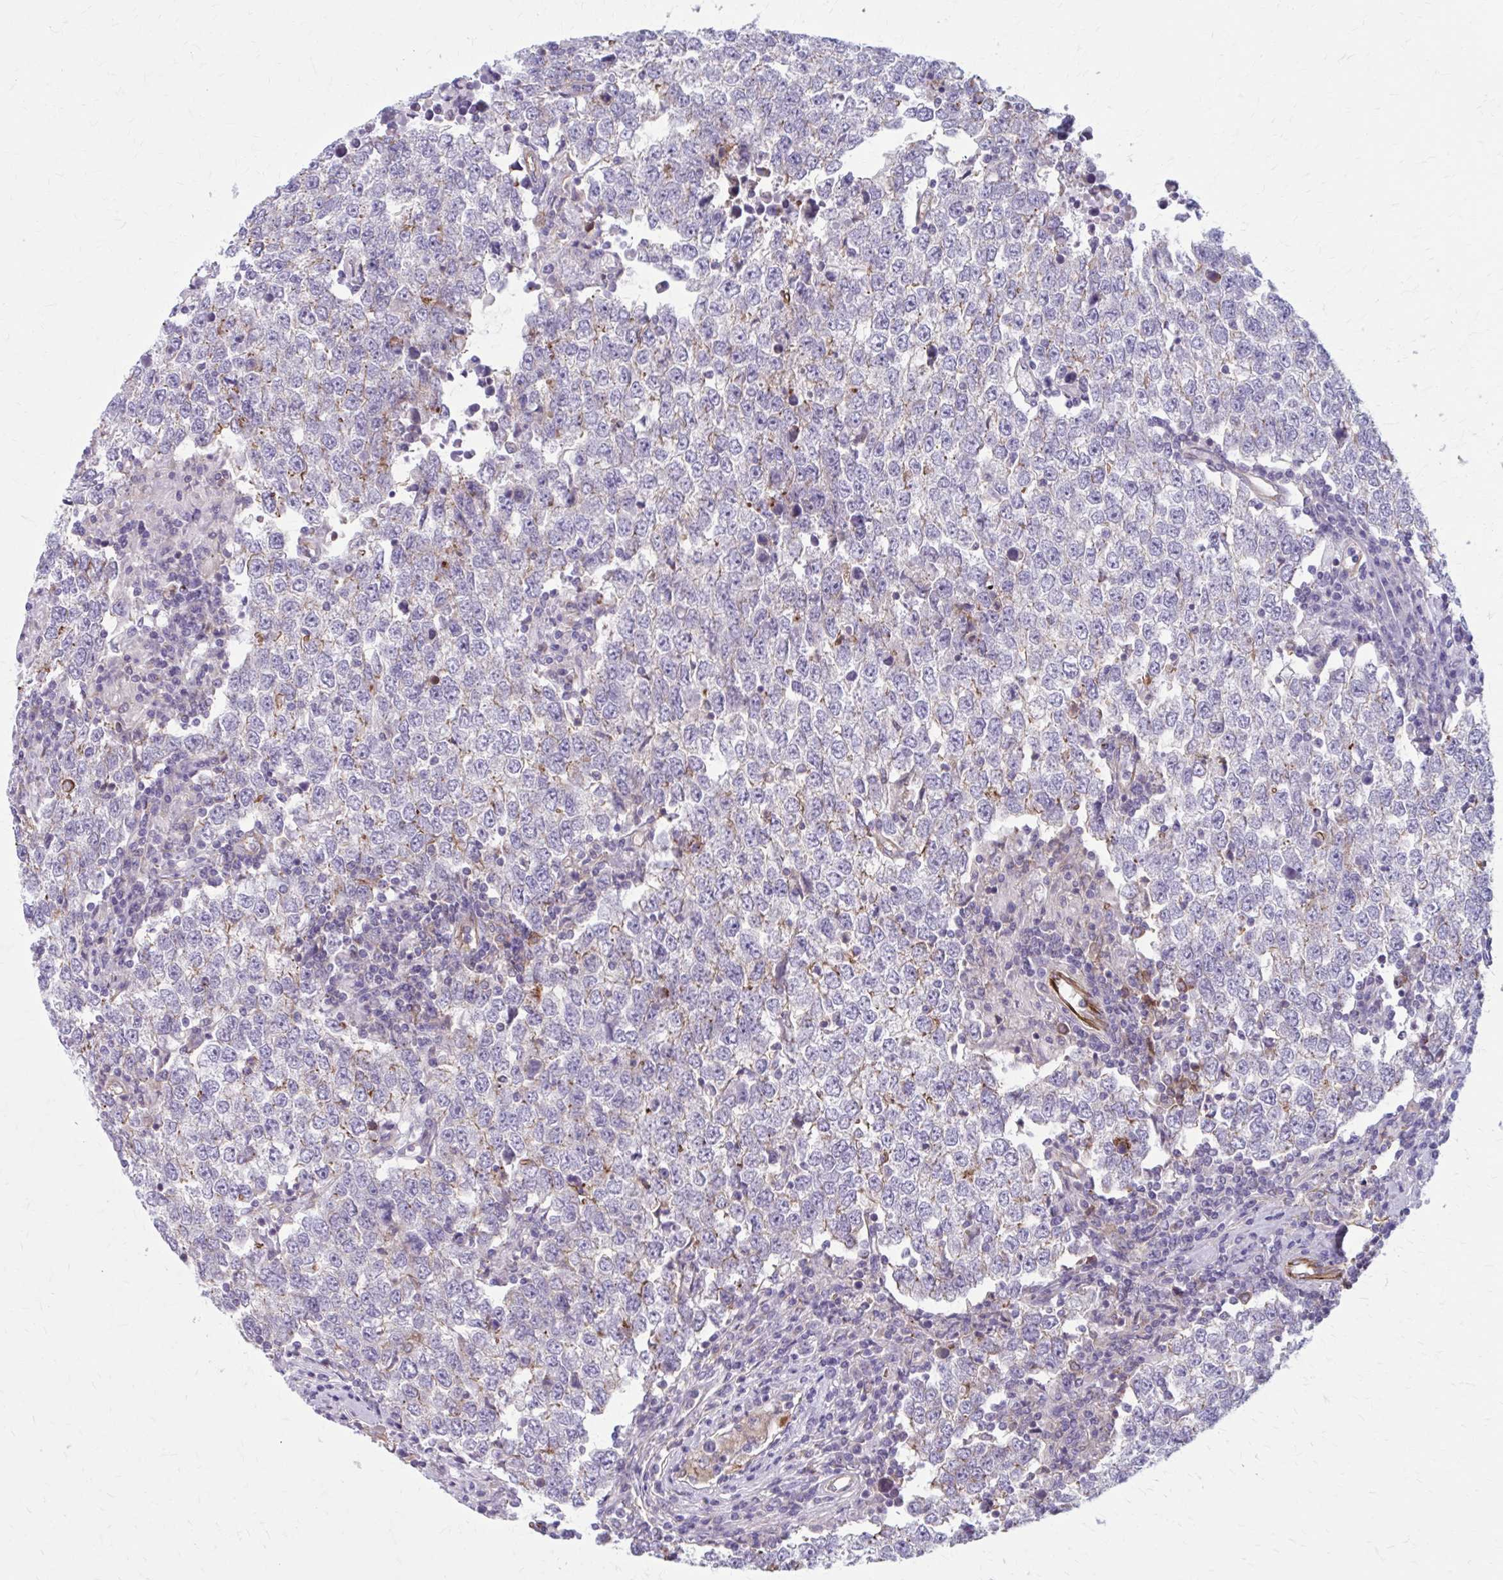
{"staining": {"intensity": "moderate", "quantity": "<25%", "location": "cytoplasmic/membranous"}, "tissue": "testis cancer", "cell_type": "Tumor cells", "image_type": "cancer", "snomed": [{"axis": "morphology", "description": "Seminoma, NOS"}, {"axis": "morphology", "description": "Carcinoma, Embryonal, NOS"}, {"axis": "topography", "description": "Testis"}], "caption": "Immunohistochemical staining of human testis seminoma reveals low levels of moderate cytoplasmic/membranous protein staining in about <25% of tumor cells.", "gene": "ZDHHC7", "patient": {"sex": "male", "age": 28}}